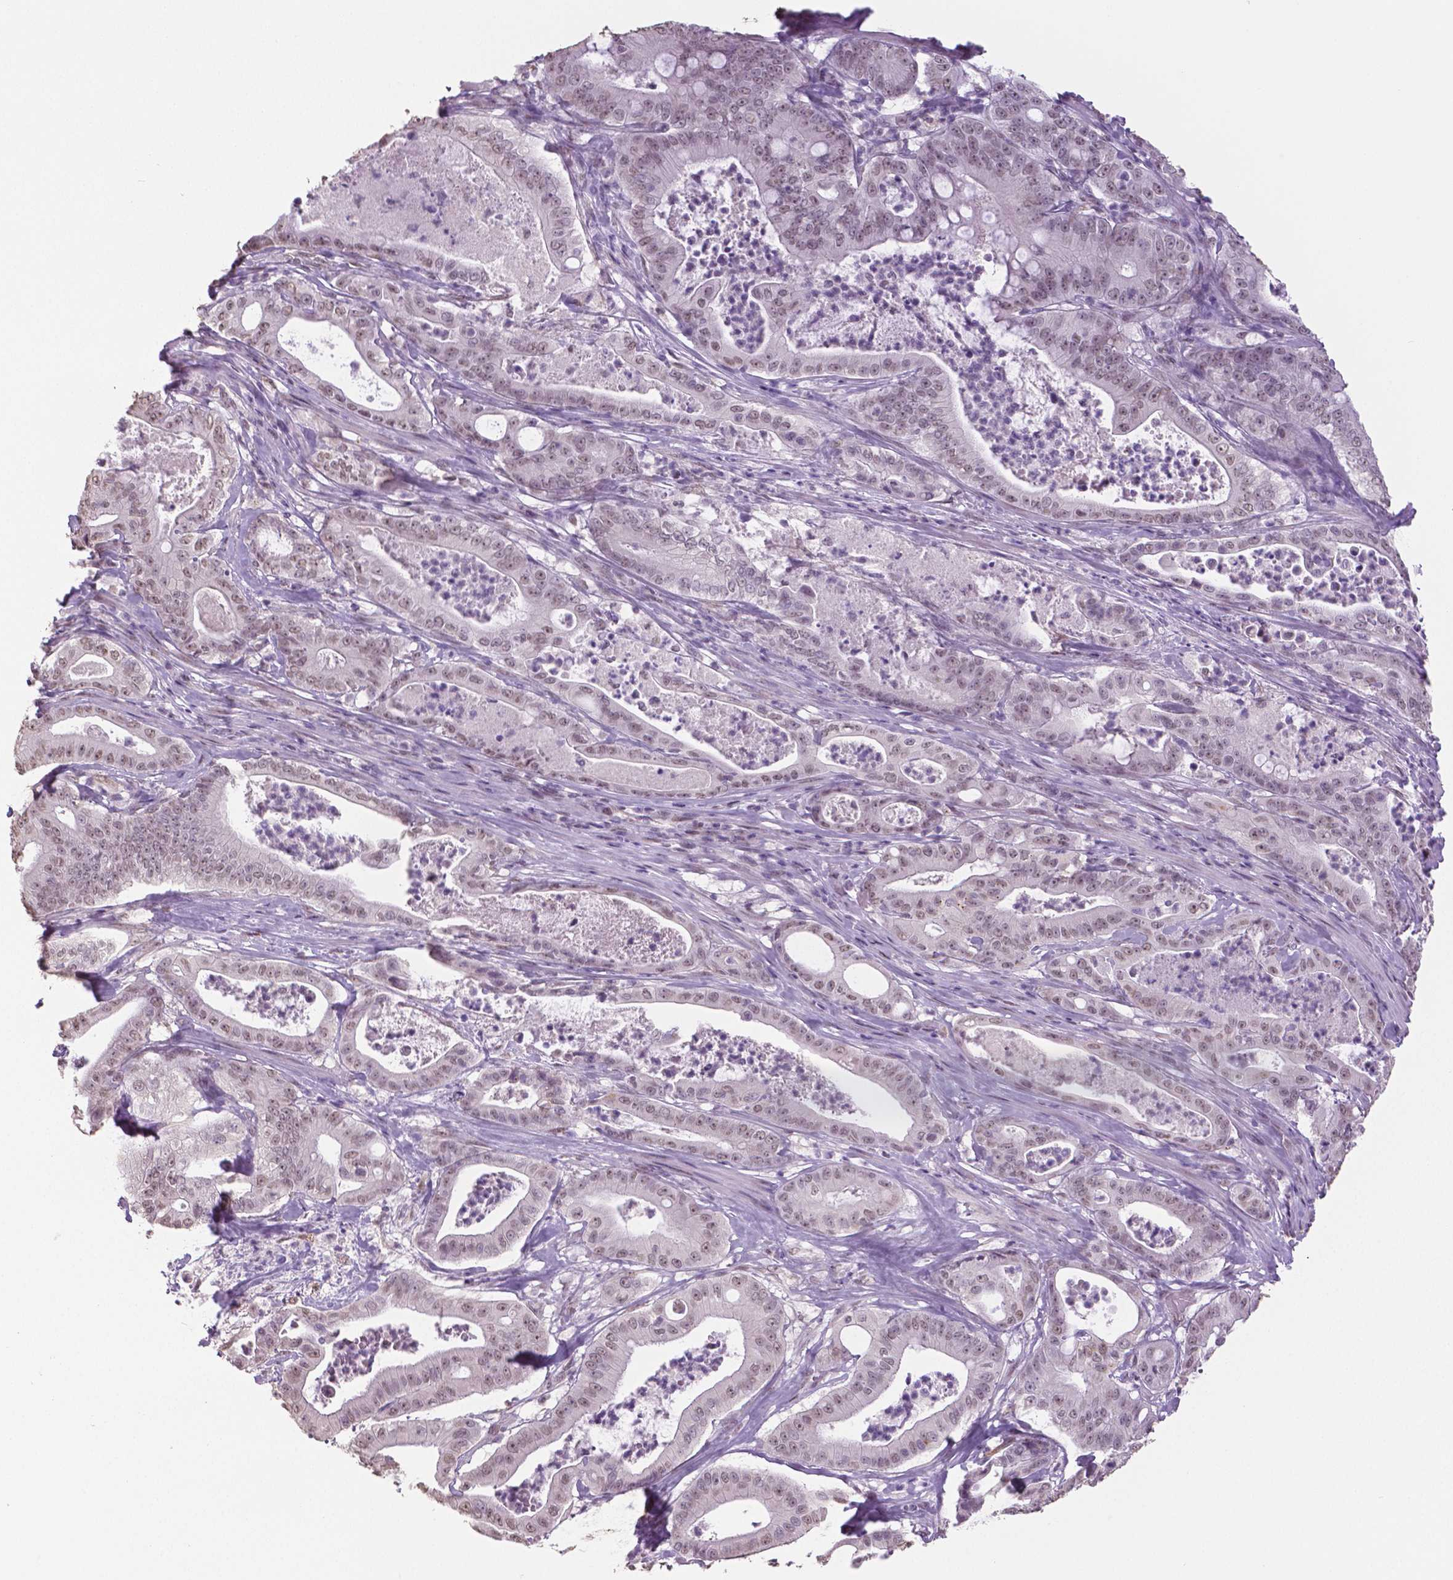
{"staining": {"intensity": "moderate", "quantity": "<25%", "location": "nuclear"}, "tissue": "pancreatic cancer", "cell_type": "Tumor cells", "image_type": "cancer", "snomed": [{"axis": "morphology", "description": "Adenocarcinoma, NOS"}, {"axis": "topography", "description": "Pancreas"}], "caption": "Immunohistochemistry histopathology image of human pancreatic adenocarcinoma stained for a protein (brown), which reveals low levels of moderate nuclear staining in approximately <25% of tumor cells.", "gene": "IGF2BP1", "patient": {"sex": "male", "age": 71}}